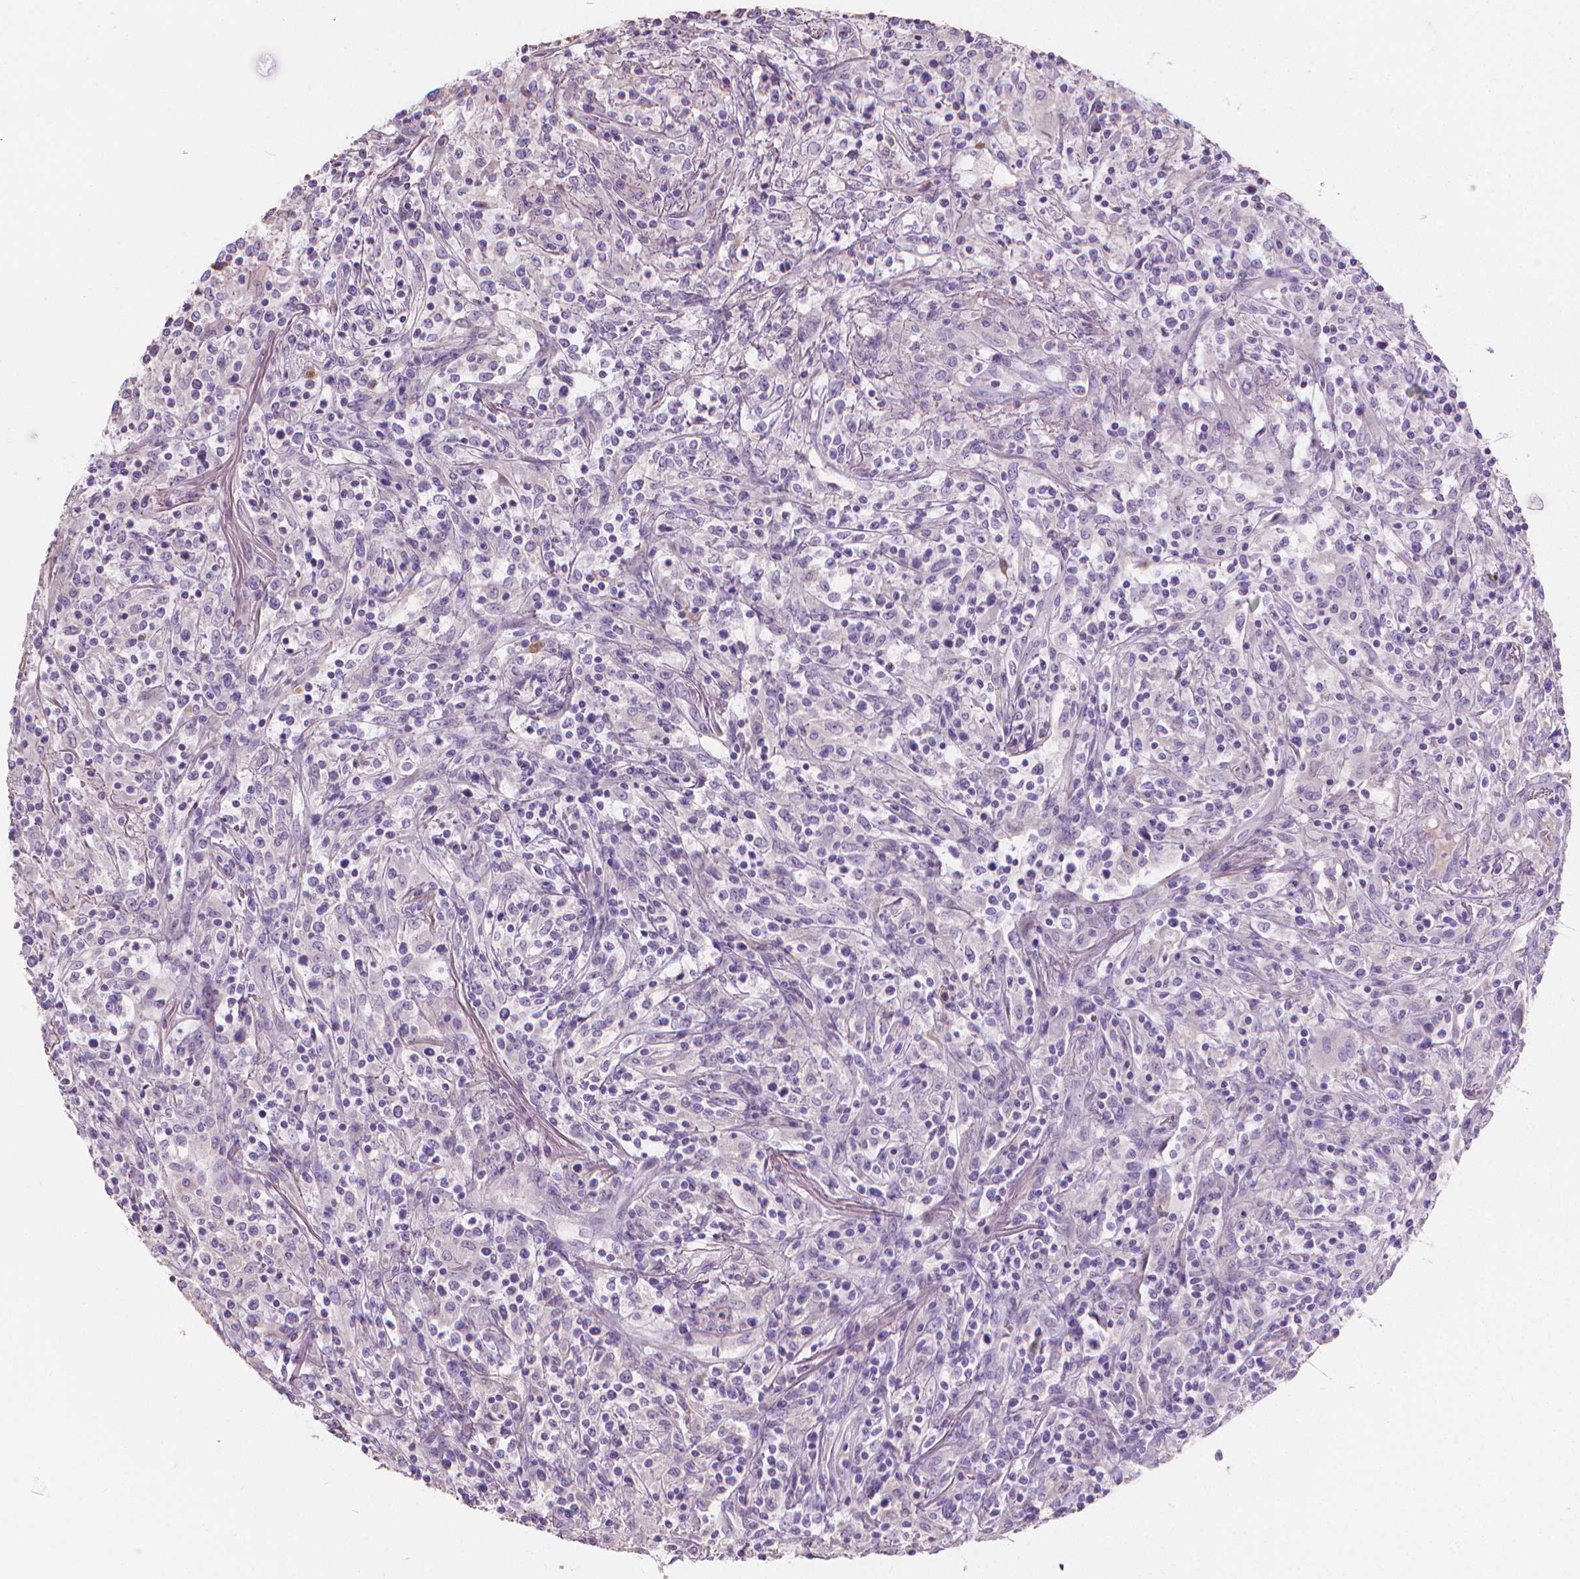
{"staining": {"intensity": "negative", "quantity": "none", "location": "none"}, "tissue": "lymphoma", "cell_type": "Tumor cells", "image_type": "cancer", "snomed": [{"axis": "morphology", "description": "Malignant lymphoma, non-Hodgkin's type, High grade"}, {"axis": "topography", "description": "Lung"}], "caption": "The immunohistochemistry (IHC) micrograph has no significant positivity in tumor cells of lymphoma tissue.", "gene": "CABCOCO1", "patient": {"sex": "male", "age": 79}}